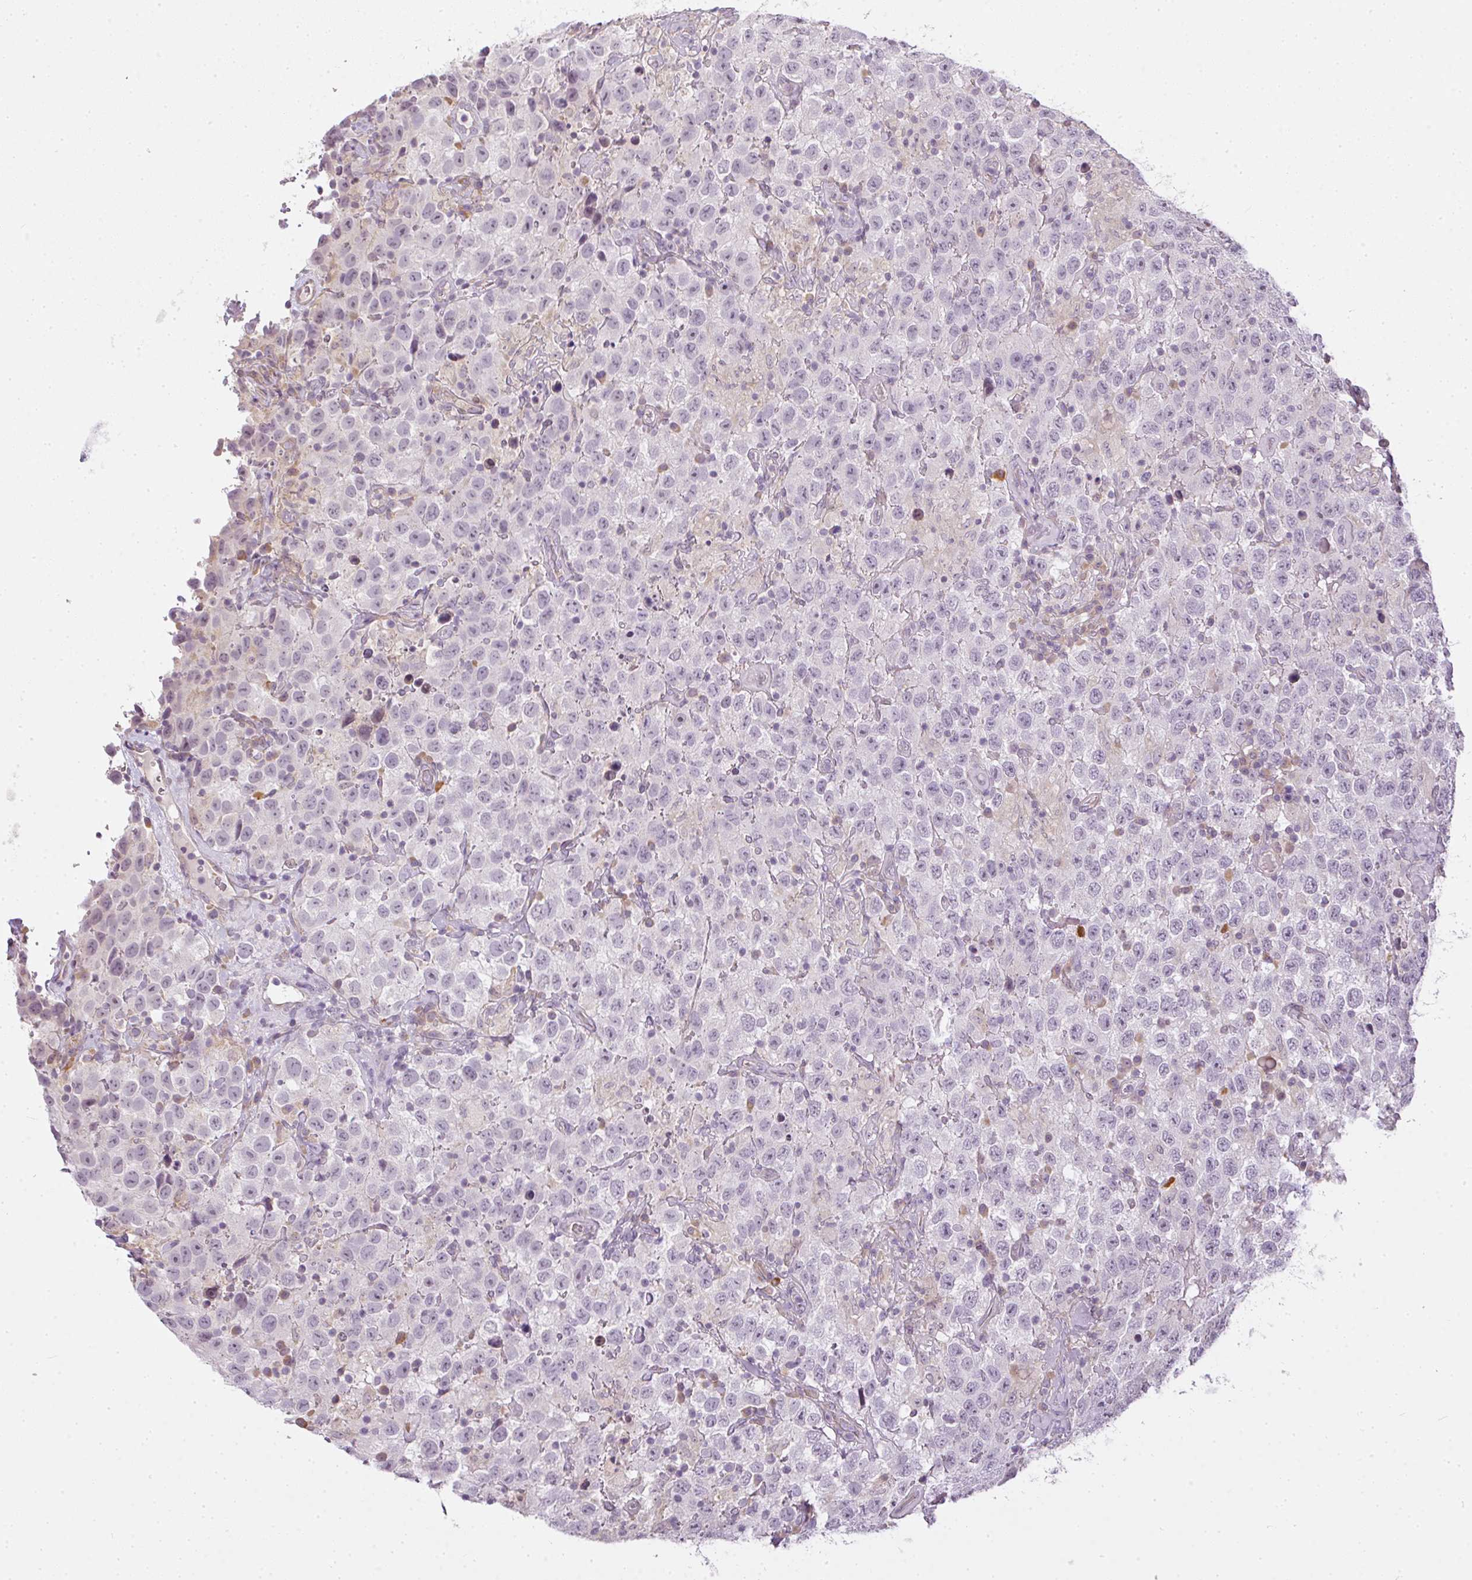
{"staining": {"intensity": "negative", "quantity": "none", "location": "none"}, "tissue": "testis cancer", "cell_type": "Tumor cells", "image_type": "cancer", "snomed": [{"axis": "morphology", "description": "Seminoma, NOS"}, {"axis": "topography", "description": "Testis"}], "caption": "The histopathology image shows no significant expression in tumor cells of testis cancer (seminoma). (DAB immunohistochemistry, high magnification).", "gene": "MED19", "patient": {"sex": "male", "age": 41}}